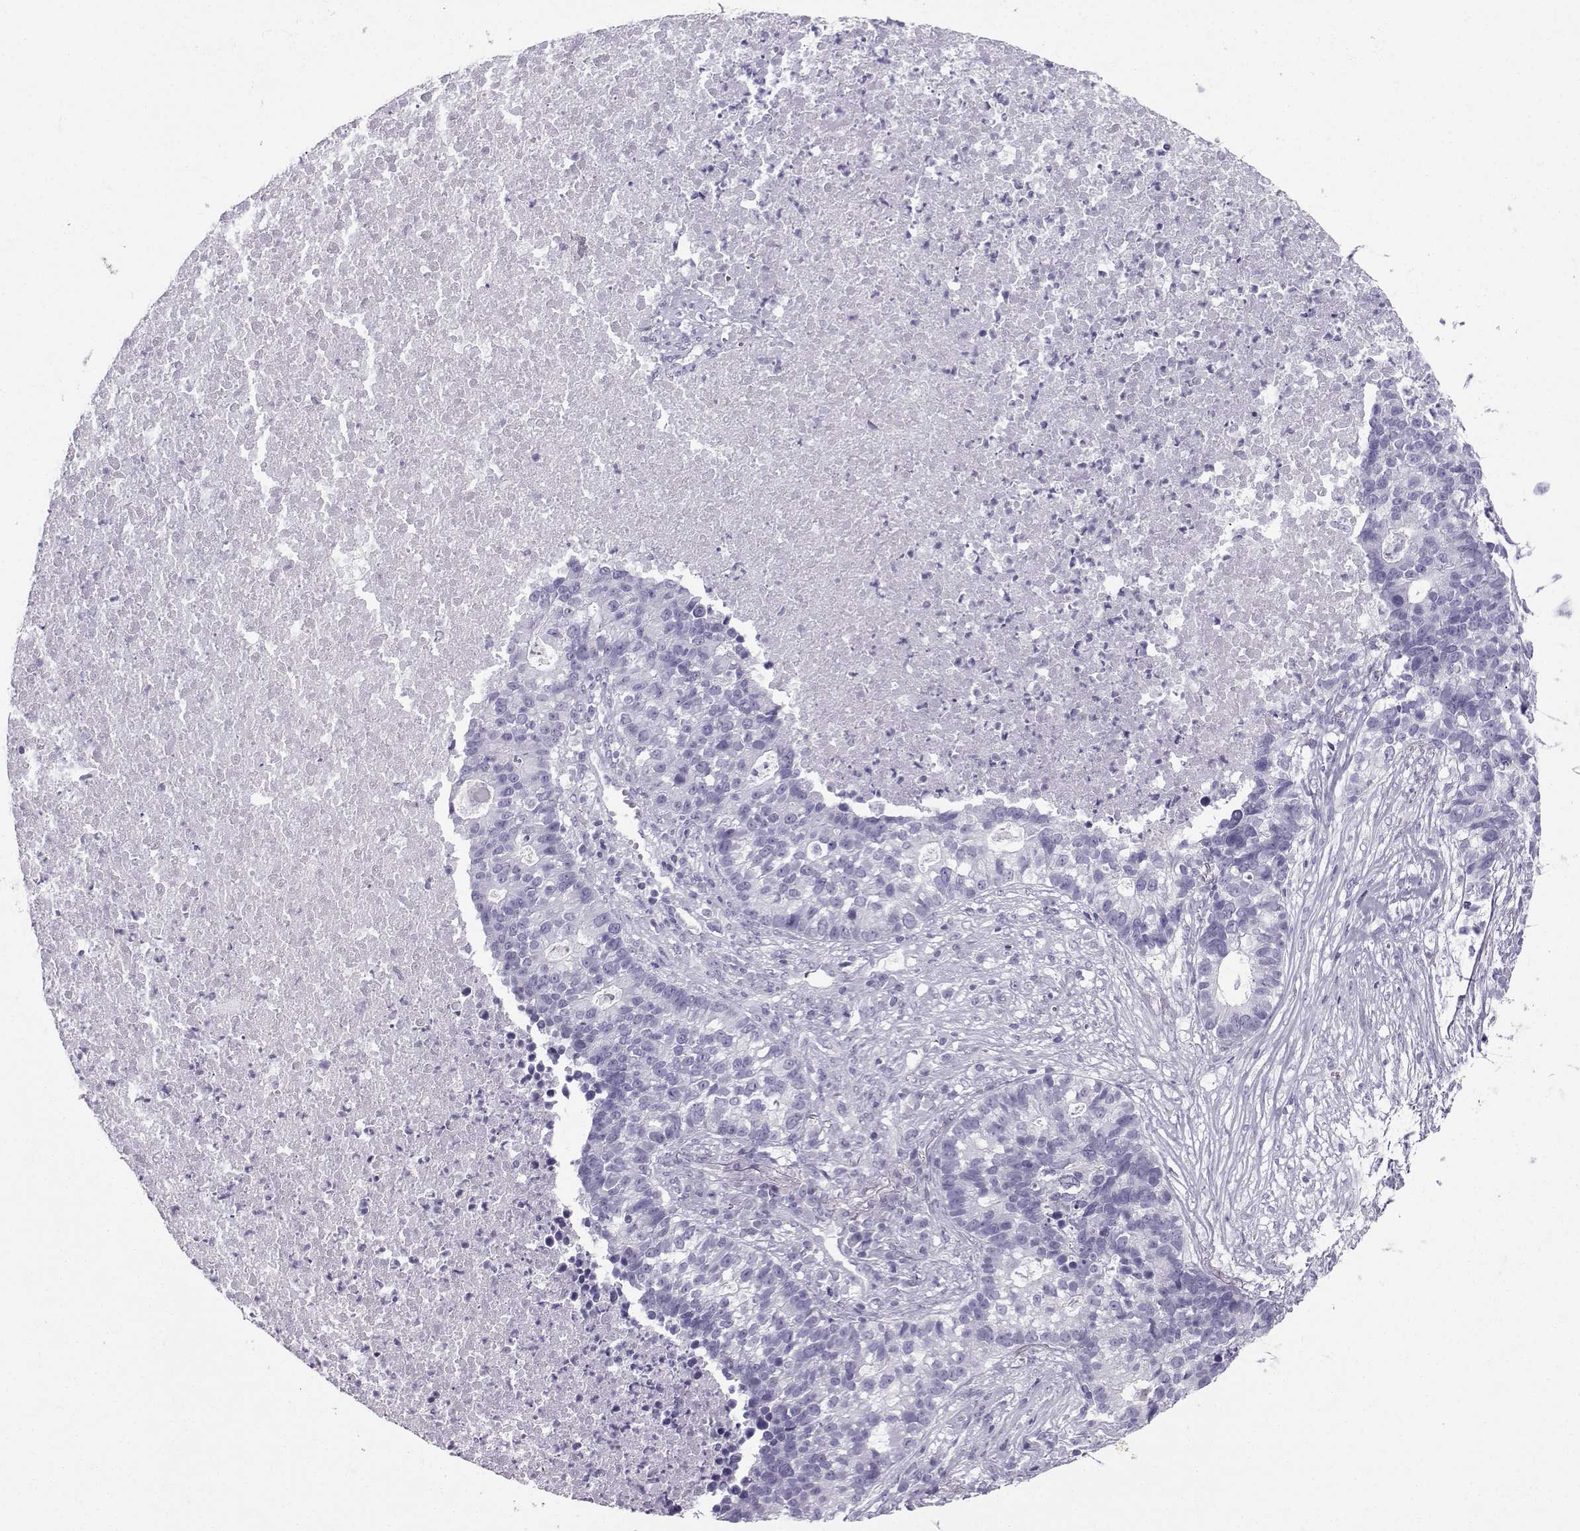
{"staining": {"intensity": "negative", "quantity": "none", "location": "none"}, "tissue": "lung cancer", "cell_type": "Tumor cells", "image_type": "cancer", "snomed": [{"axis": "morphology", "description": "Adenocarcinoma, NOS"}, {"axis": "topography", "description": "Lung"}], "caption": "Human adenocarcinoma (lung) stained for a protein using immunohistochemistry (IHC) displays no expression in tumor cells.", "gene": "NEFL", "patient": {"sex": "male", "age": 57}}